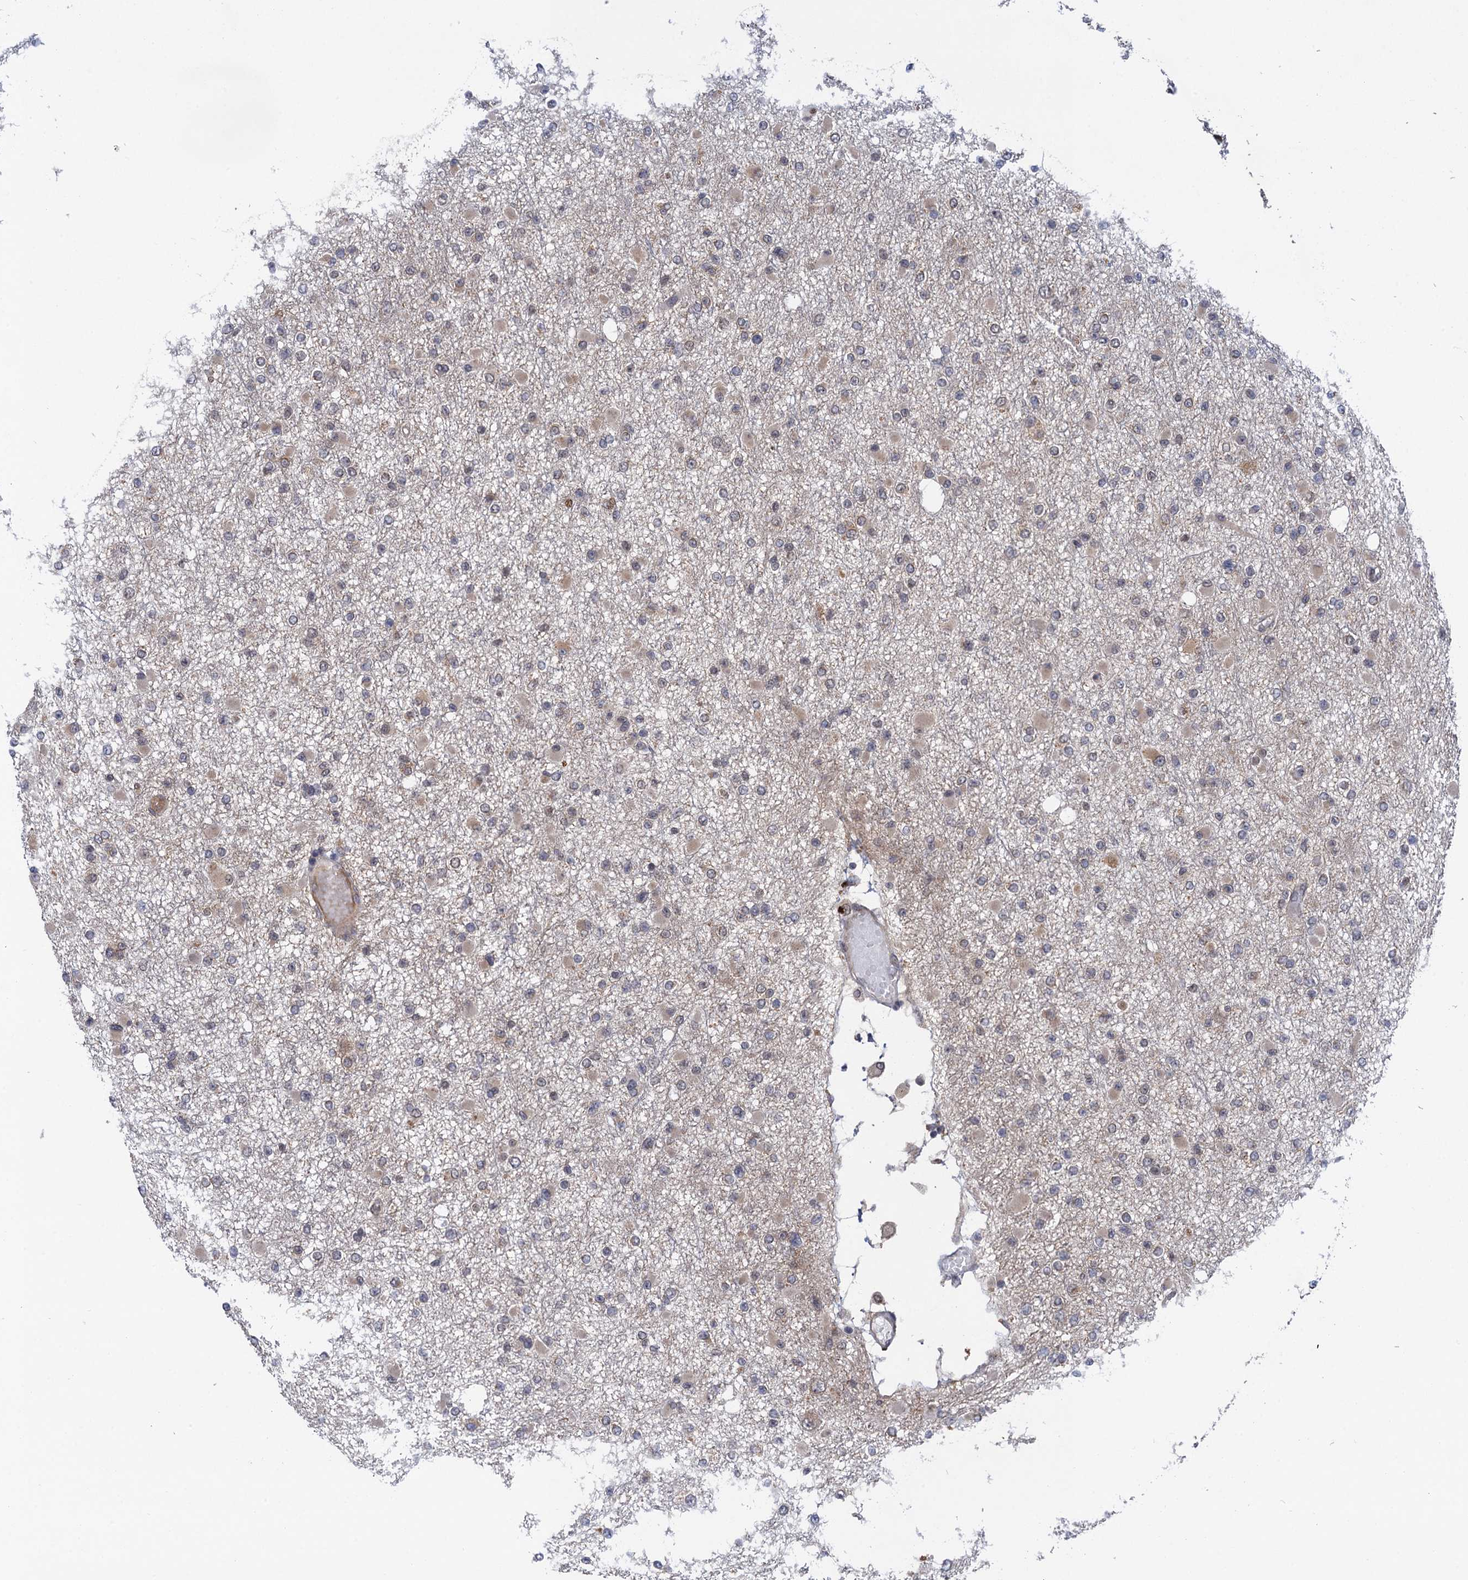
{"staining": {"intensity": "weak", "quantity": "25%-75%", "location": "cytoplasmic/membranous,nuclear"}, "tissue": "glioma", "cell_type": "Tumor cells", "image_type": "cancer", "snomed": [{"axis": "morphology", "description": "Glioma, malignant, Low grade"}, {"axis": "topography", "description": "Brain"}], "caption": "About 25%-75% of tumor cells in human malignant glioma (low-grade) exhibit weak cytoplasmic/membranous and nuclear protein expression as visualized by brown immunohistochemical staining.", "gene": "NEK8", "patient": {"sex": "female", "age": 22}}